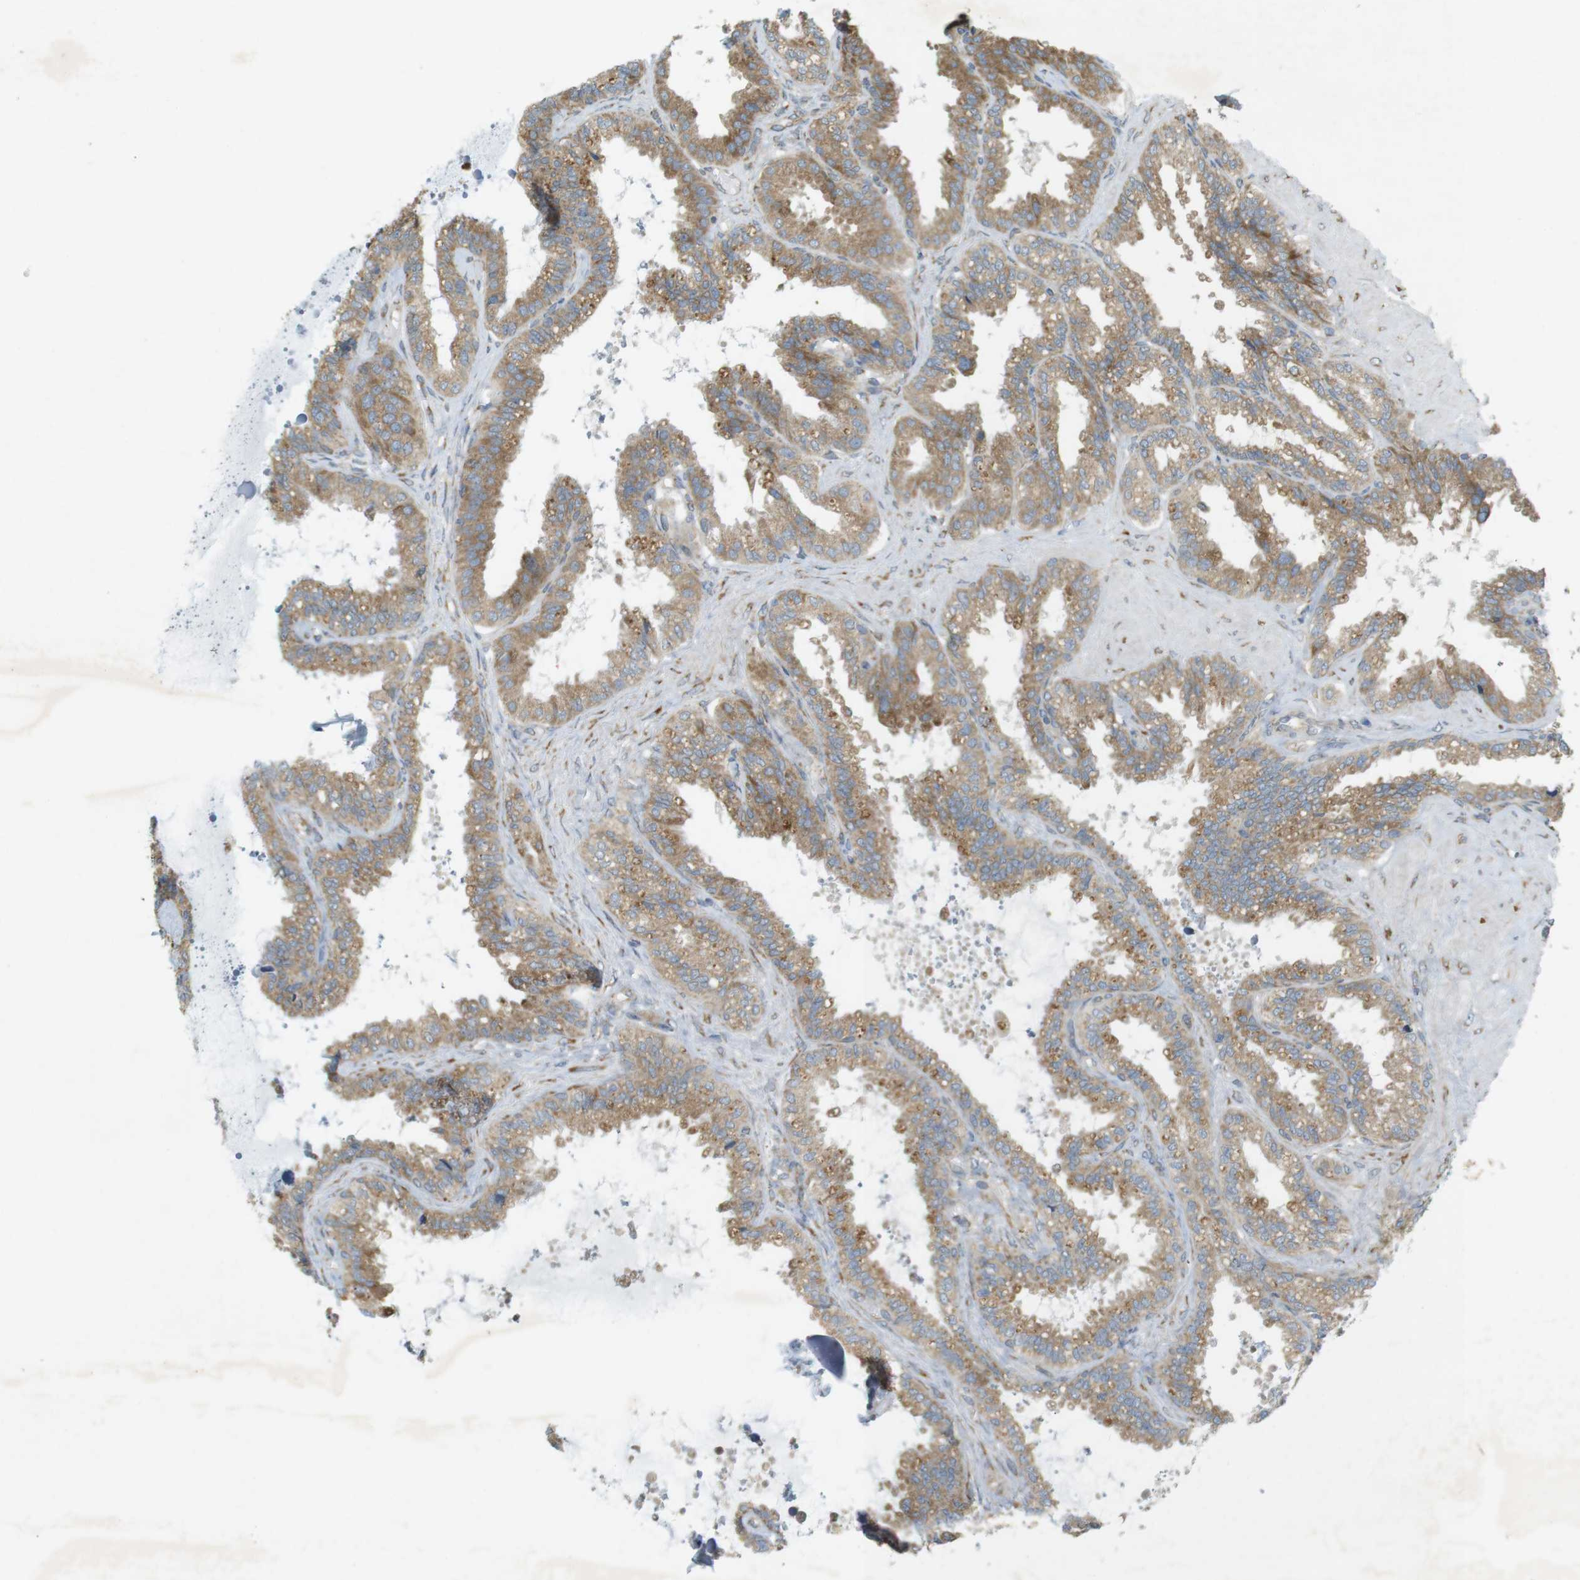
{"staining": {"intensity": "weak", "quantity": ">75%", "location": "cytoplasmic/membranous"}, "tissue": "seminal vesicle", "cell_type": "Glandular cells", "image_type": "normal", "snomed": [{"axis": "morphology", "description": "Normal tissue, NOS"}, {"axis": "topography", "description": "Seminal veicle"}], "caption": "Protein expression by immunohistochemistry (IHC) reveals weak cytoplasmic/membranous positivity in about >75% of glandular cells in unremarkable seminal vesicle. (DAB = brown stain, brightfield microscopy at high magnification).", "gene": "SLC41A1", "patient": {"sex": "male", "age": 46}}